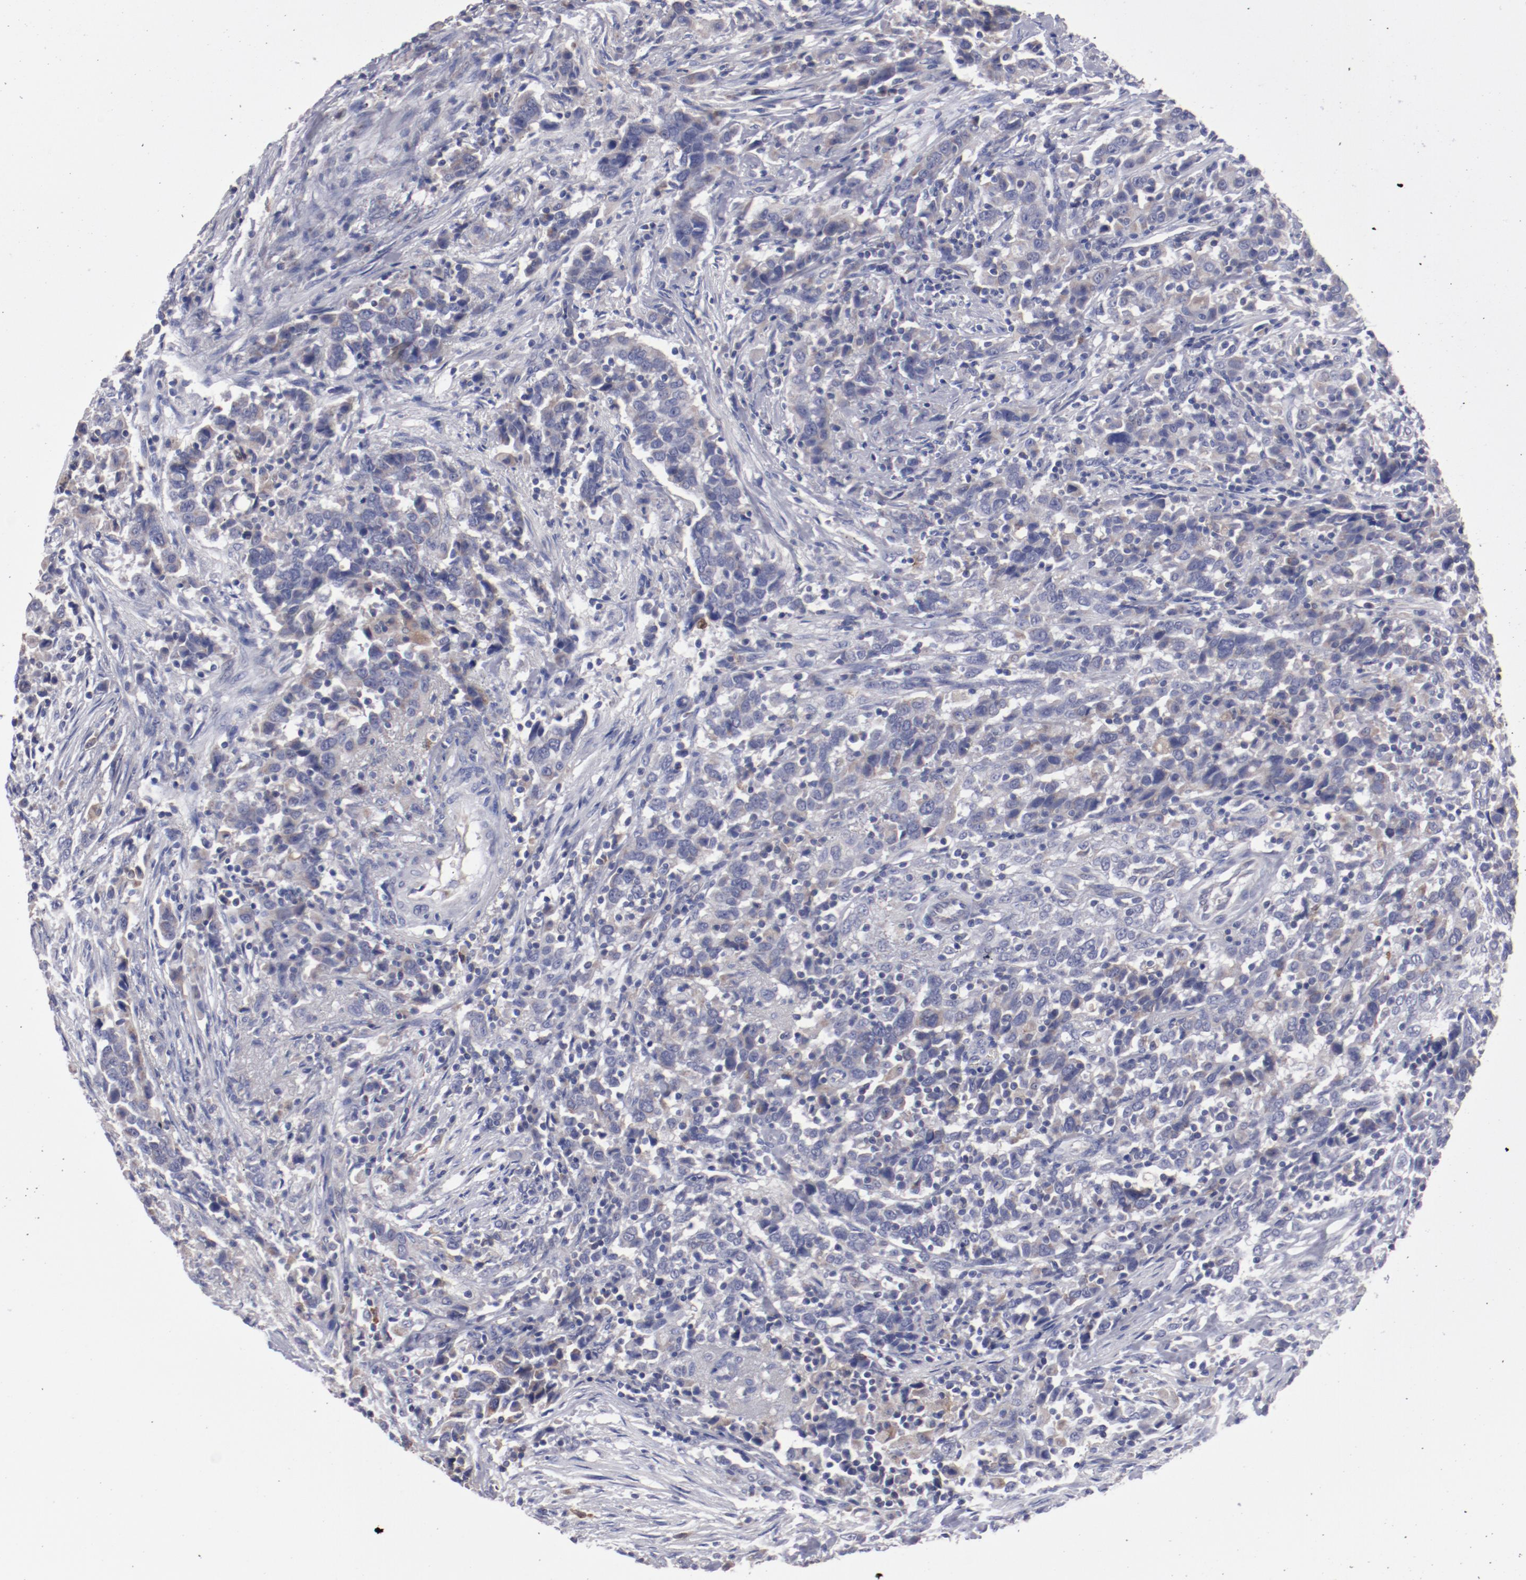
{"staining": {"intensity": "weak", "quantity": "<25%", "location": "cytoplasmic/membranous"}, "tissue": "urothelial cancer", "cell_type": "Tumor cells", "image_type": "cancer", "snomed": [{"axis": "morphology", "description": "Urothelial carcinoma, High grade"}, {"axis": "topography", "description": "Urinary bladder"}], "caption": "Urothelial cancer was stained to show a protein in brown. There is no significant staining in tumor cells.", "gene": "FGR", "patient": {"sex": "male", "age": 61}}